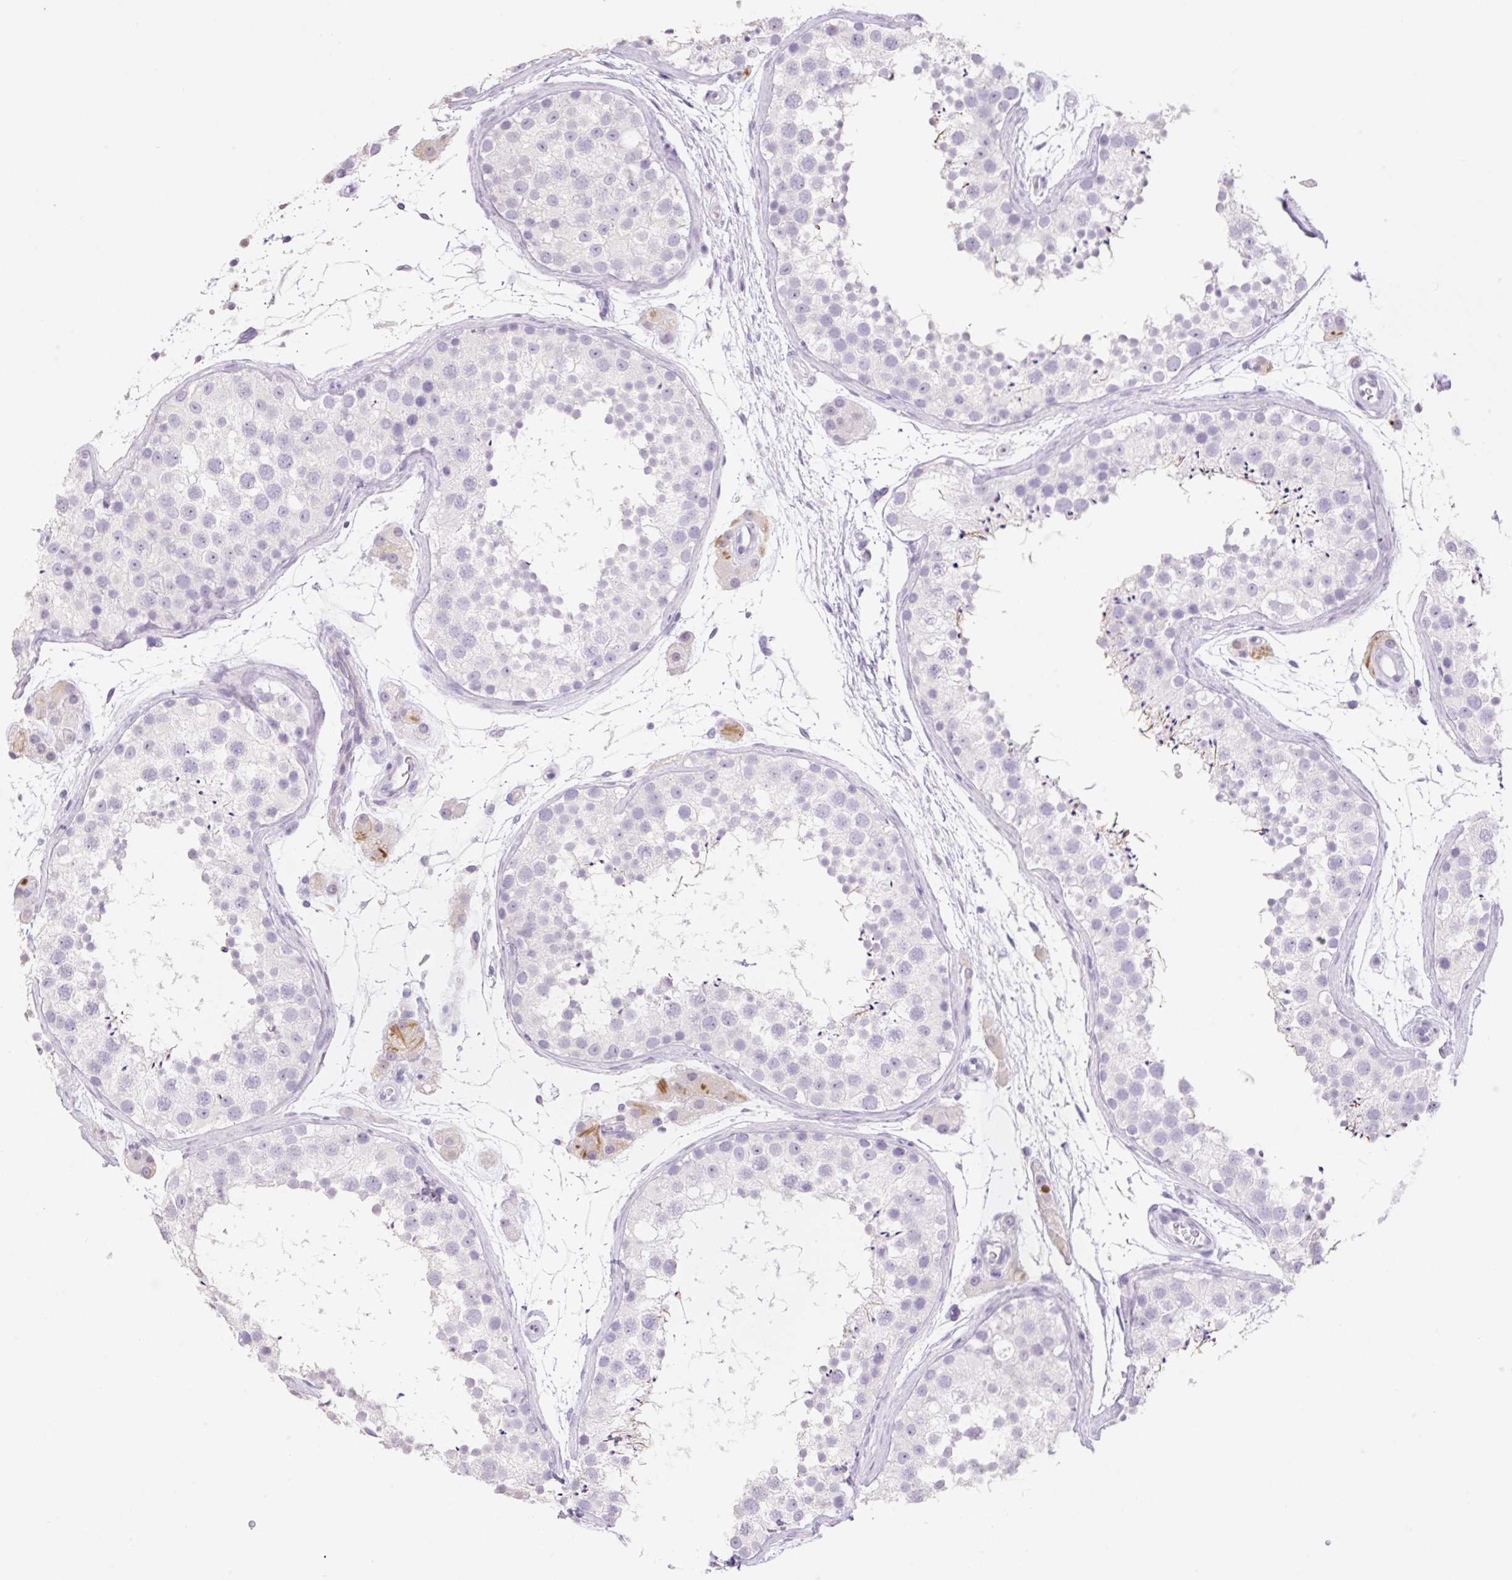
{"staining": {"intensity": "negative", "quantity": "none", "location": "none"}, "tissue": "testis", "cell_type": "Cells in seminiferous ducts", "image_type": "normal", "snomed": [{"axis": "morphology", "description": "Normal tissue, NOS"}, {"axis": "topography", "description": "Testis"}], "caption": "Cells in seminiferous ducts show no significant protein staining in benign testis.", "gene": "HCRTR2", "patient": {"sex": "male", "age": 41}}